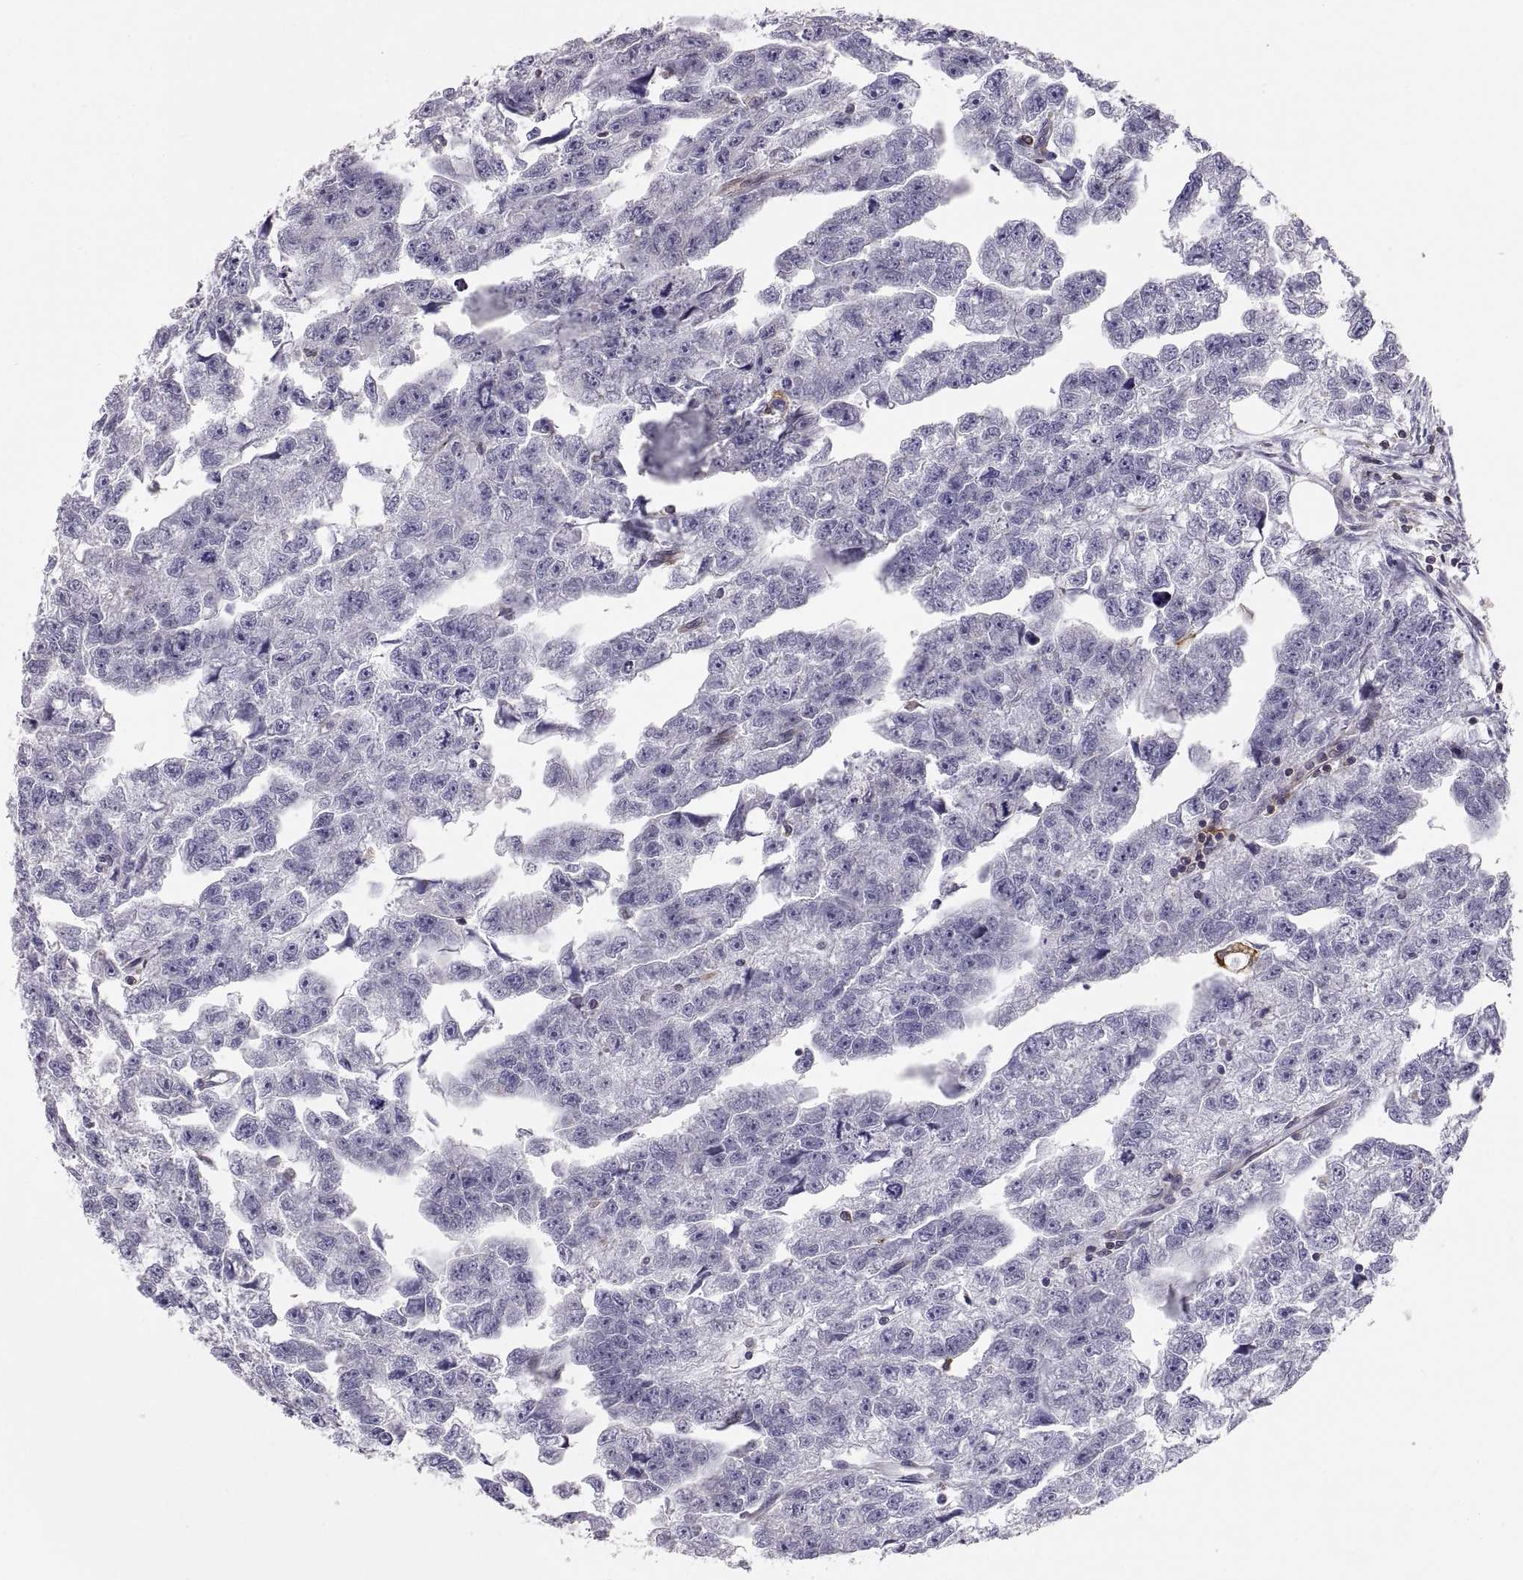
{"staining": {"intensity": "negative", "quantity": "none", "location": "none"}, "tissue": "testis cancer", "cell_type": "Tumor cells", "image_type": "cancer", "snomed": [{"axis": "morphology", "description": "Carcinoma, Embryonal, NOS"}, {"axis": "morphology", "description": "Teratoma, malignant, NOS"}, {"axis": "topography", "description": "Testis"}], "caption": "Image shows no protein staining in tumor cells of testis teratoma (malignant) tissue.", "gene": "ERO1A", "patient": {"sex": "male", "age": 44}}